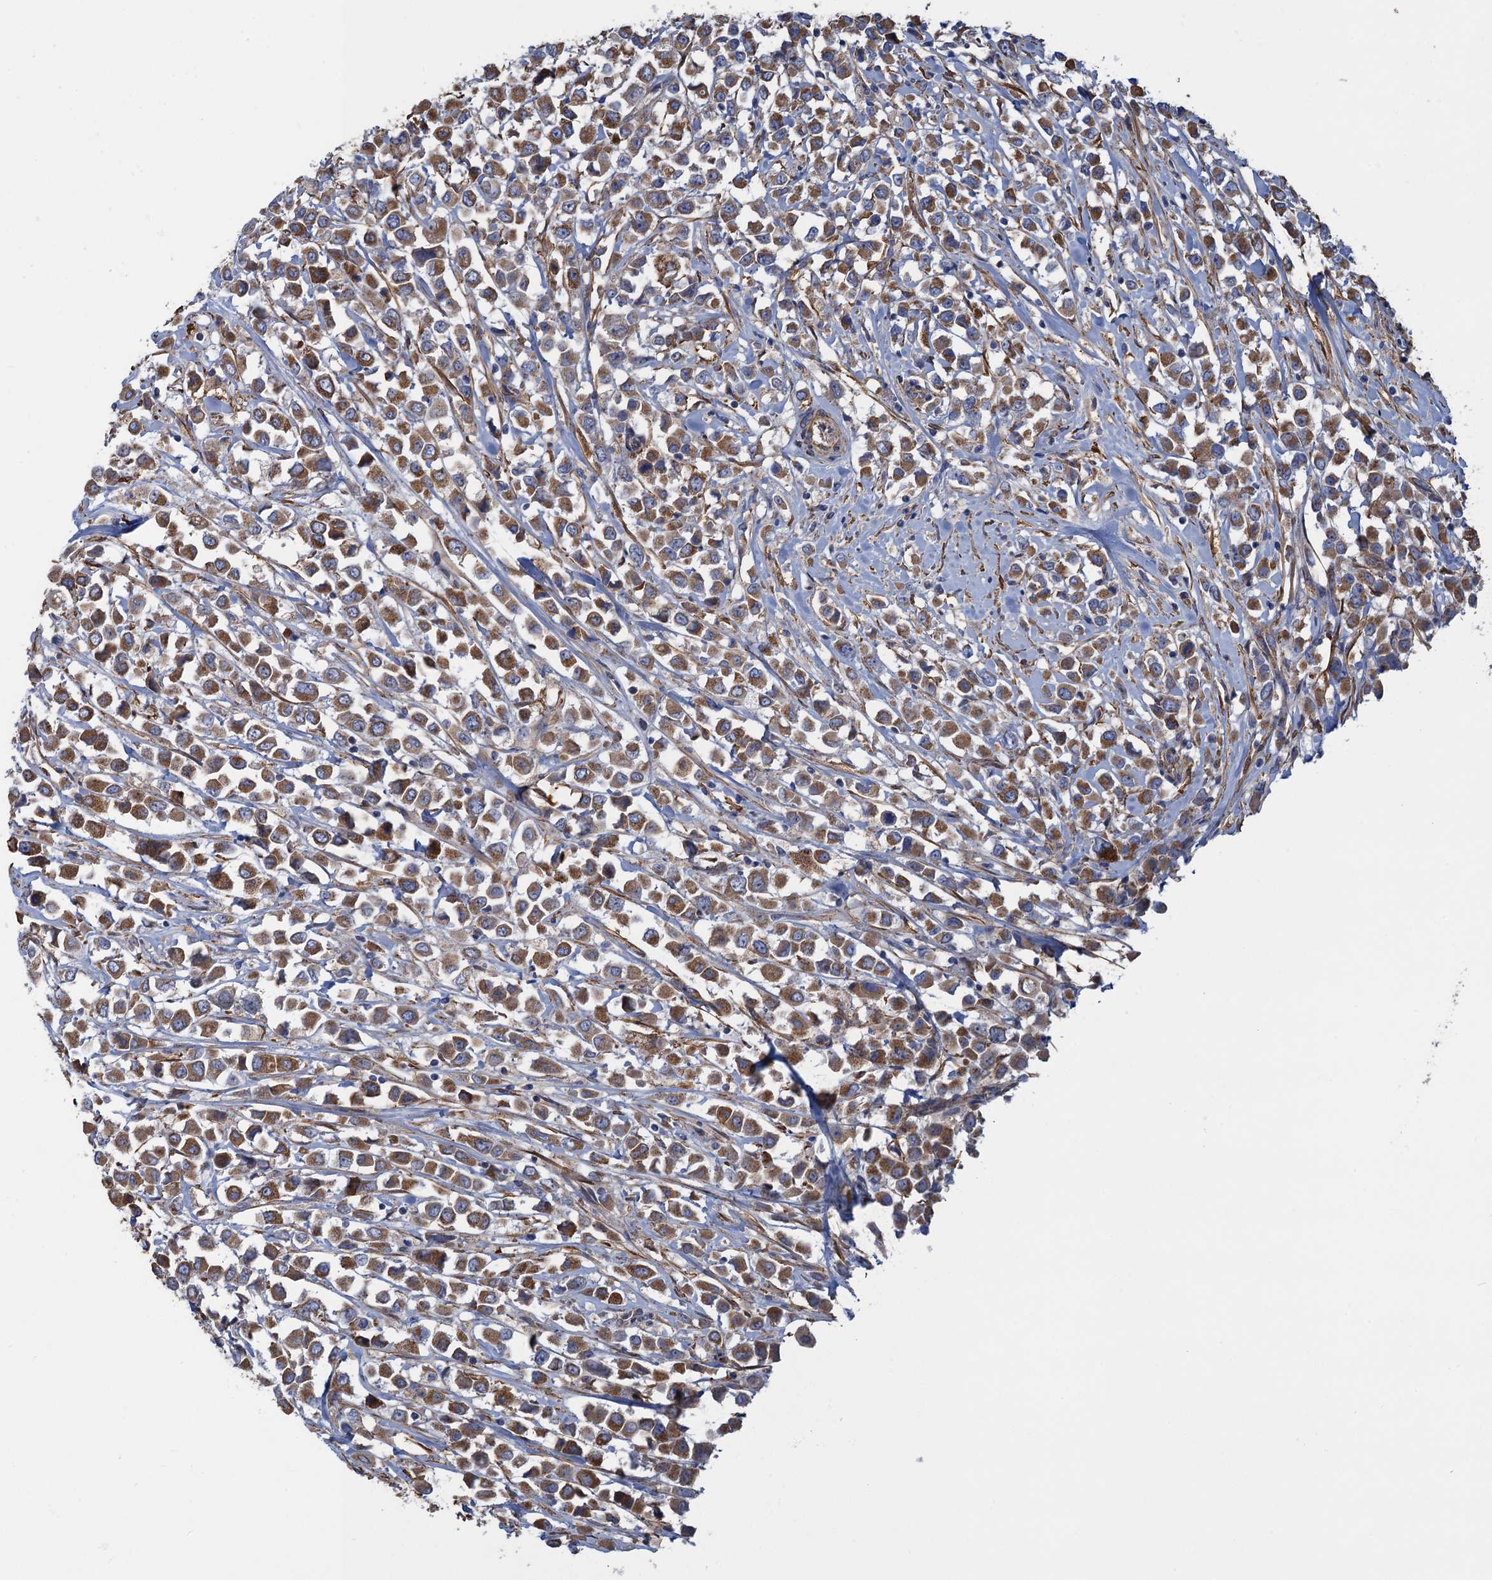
{"staining": {"intensity": "strong", "quantity": ">75%", "location": "cytoplasmic/membranous"}, "tissue": "breast cancer", "cell_type": "Tumor cells", "image_type": "cancer", "snomed": [{"axis": "morphology", "description": "Duct carcinoma"}, {"axis": "topography", "description": "Breast"}], "caption": "Brown immunohistochemical staining in human breast infiltrating ductal carcinoma demonstrates strong cytoplasmic/membranous expression in about >75% of tumor cells.", "gene": "GCSH", "patient": {"sex": "female", "age": 61}}